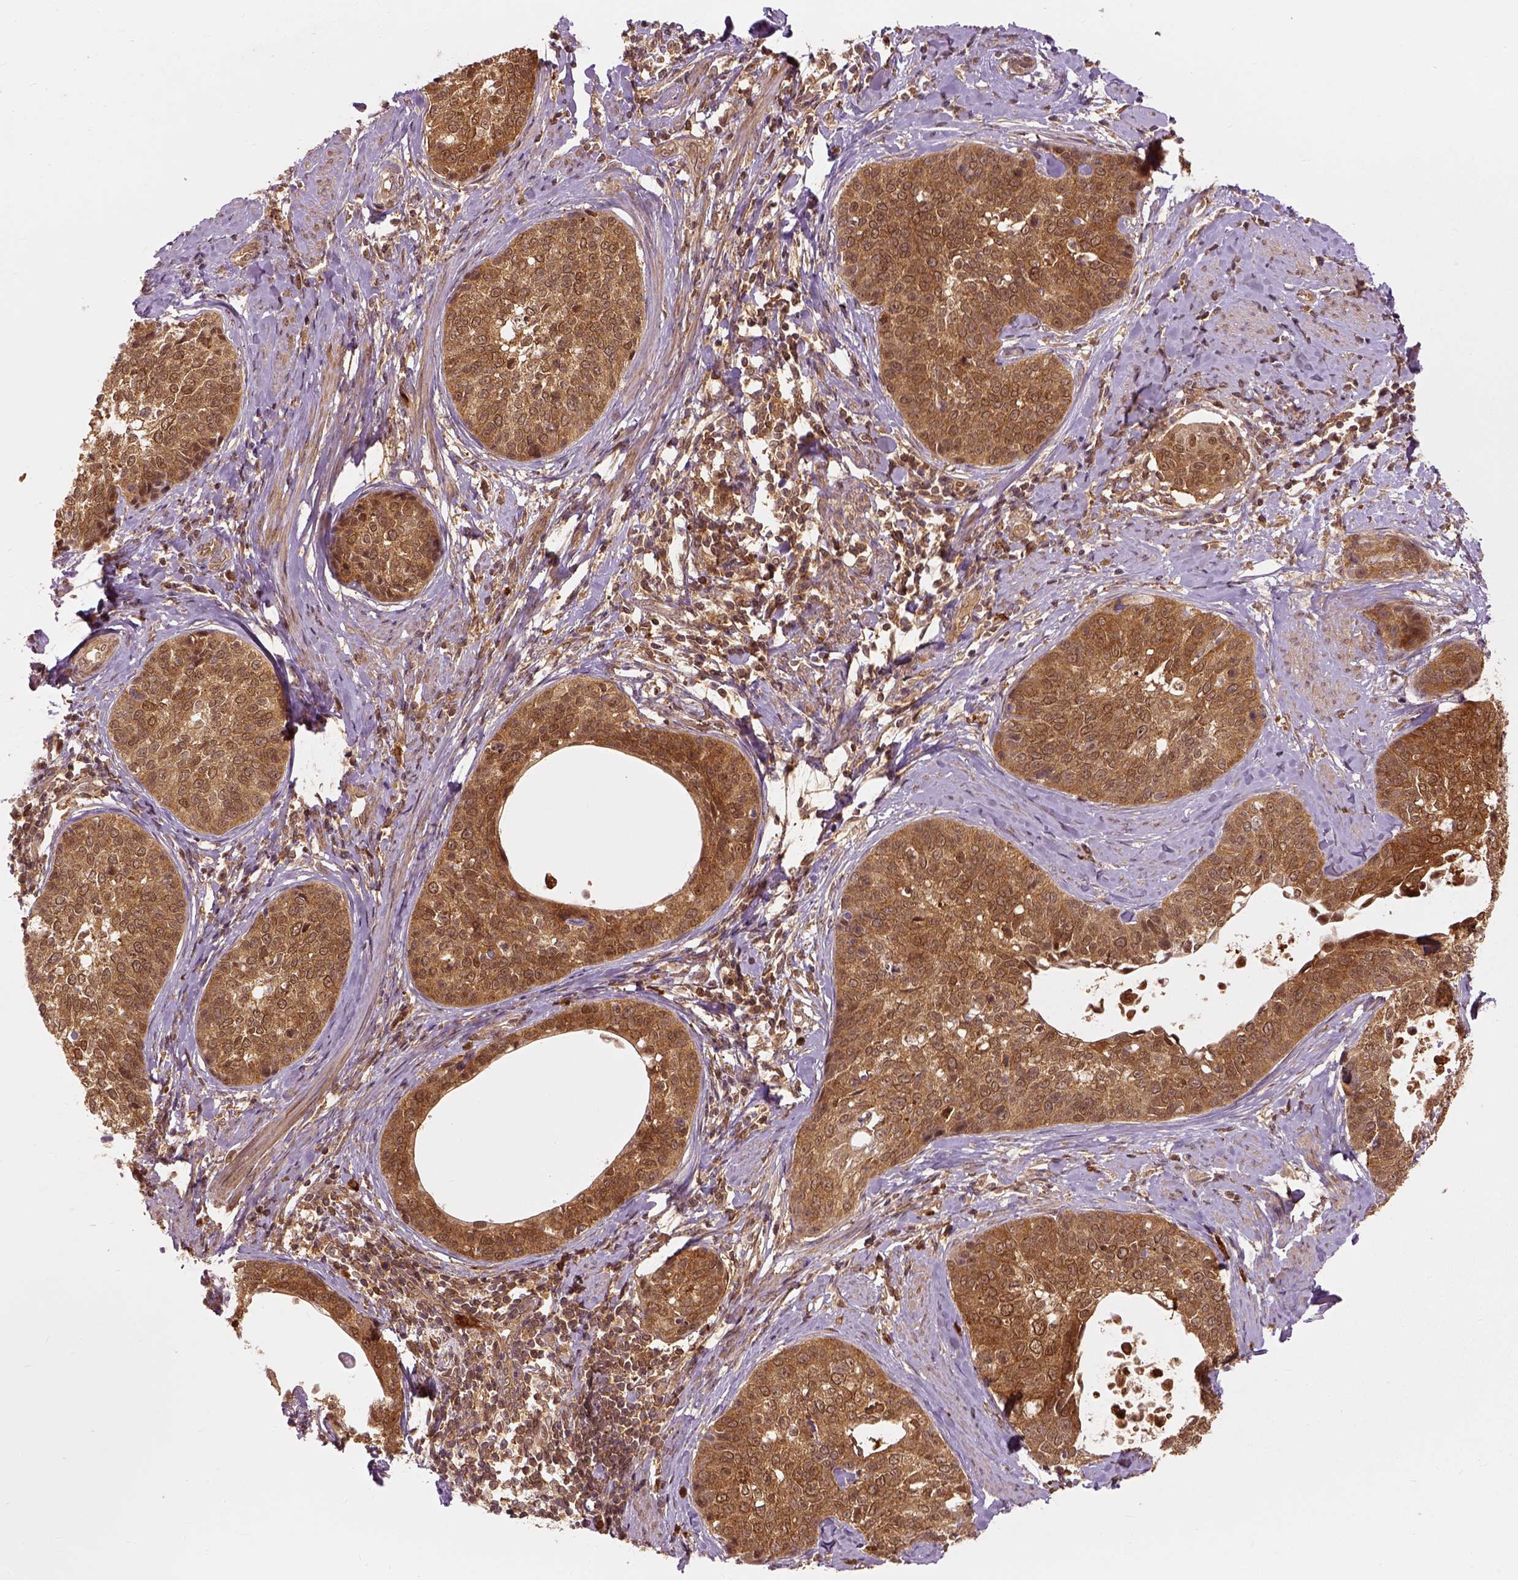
{"staining": {"intensity": "moderate", "quantity": ">75%", "location": "cytoplasmic/membranous,nuclear"}, "tissue": "cervical cancer", "cell_type": "Tumor cells", "image_type": "cancer", "snomed": [{"axis": "morphology", "description": "Squamous cell carcinoma, NOS"}, {"axis": "topography", "description": "Cervix"}], "caption": "Immunohistochemical staining of human cervical cancer exhibits medium levels of moderate cytoplasmic/membranous and nuclear protein positivity in approximately >75% of tumor cells. (IHC, brightfield microscopy, high magnification).", "gene": "GPI", "patient": {"sex": "female", "age": 69}}